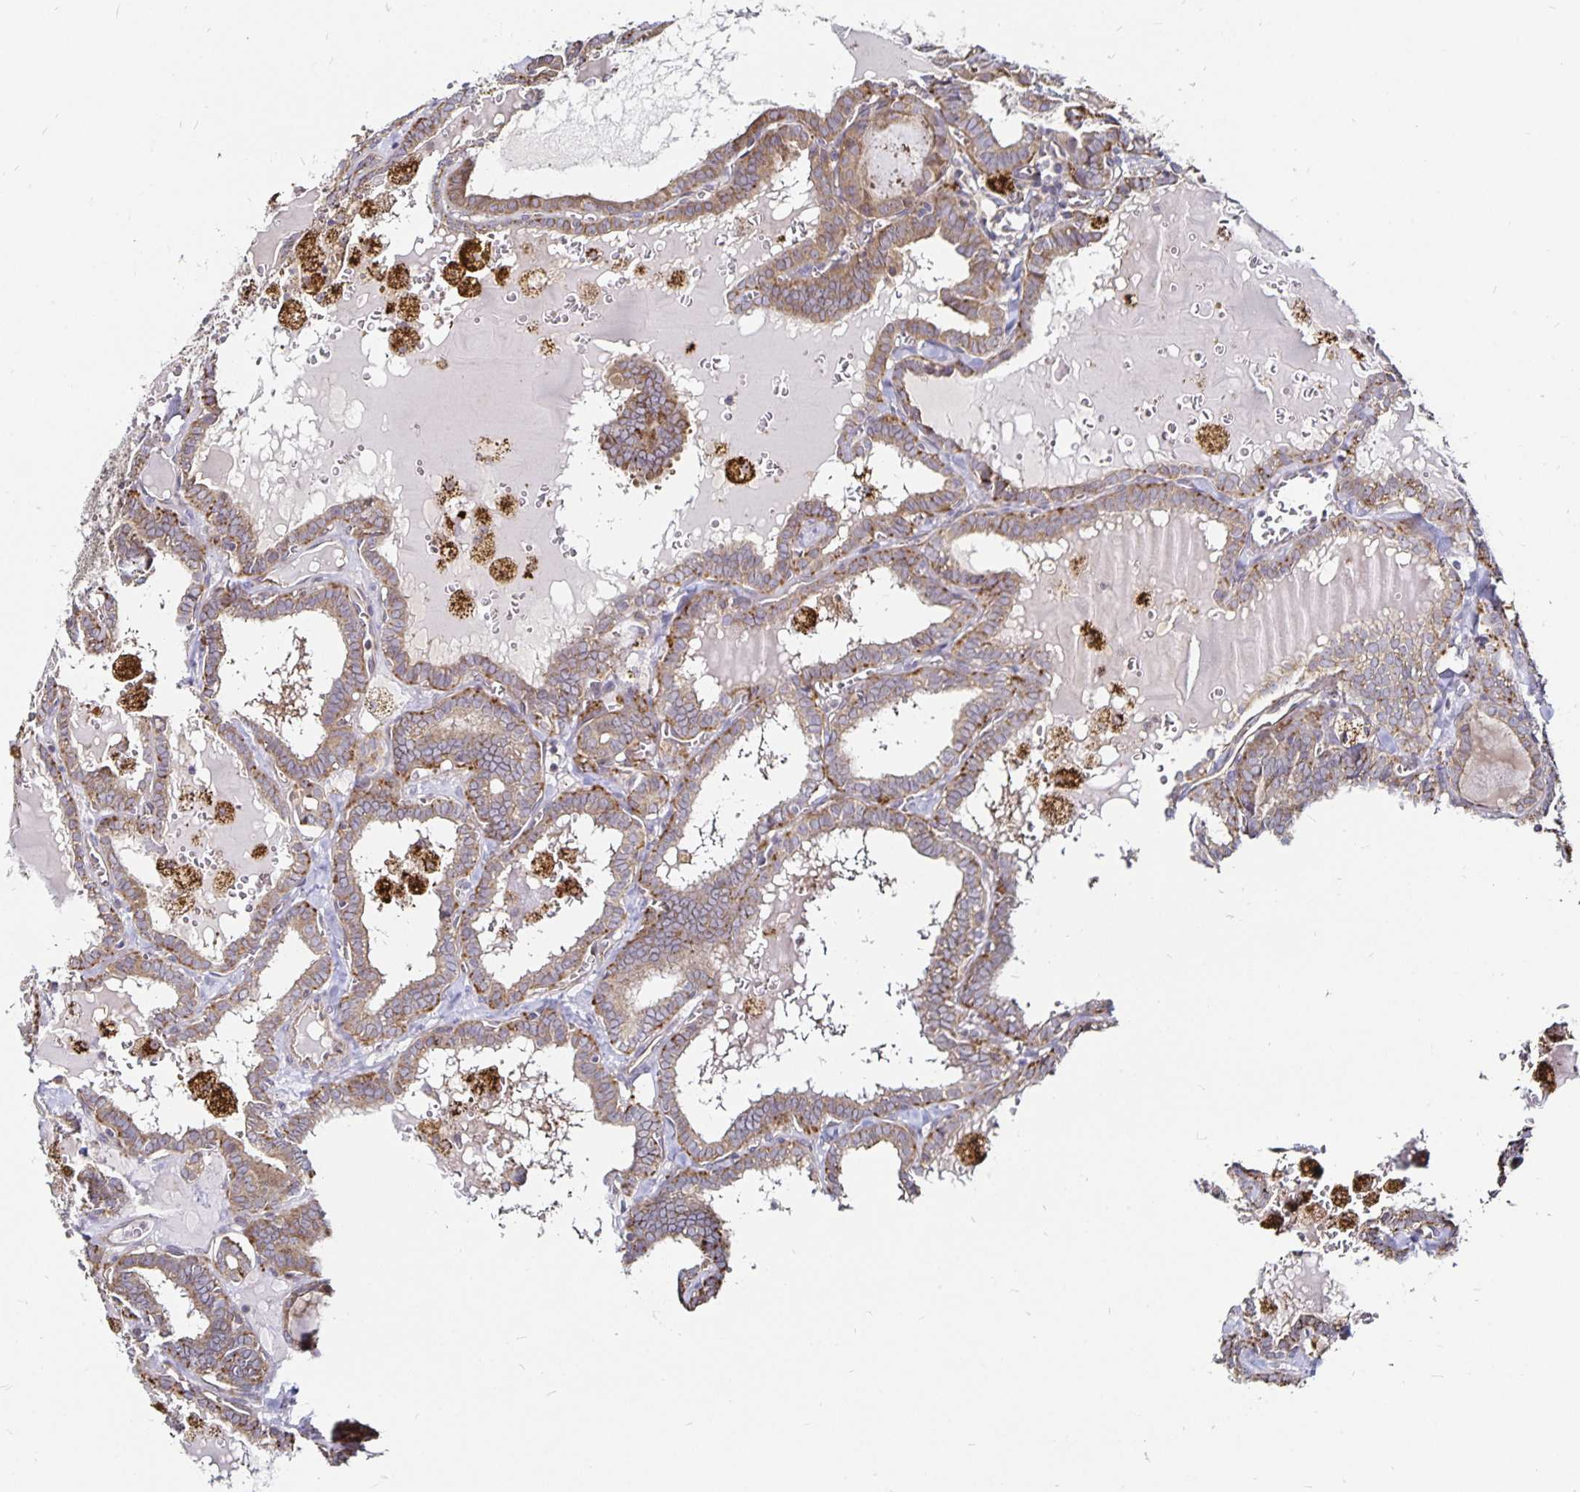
{"staining": {"intensity": "weak", "quantity": "25%-75%", "location": "cytoplasmic/membranous"}, "tissue": "thyroid cancer", "cell_type": "Tumor cells", "image_type": "cancer", "snomed": [{"axis": "morphology", "description": "Papillary adenocarcinoma, NOS"}, {"axis": "topography", "description": "Thyroid gland"}], "caption": "Thyroid cancer stained for a protein (brown) shows weak cytoplasmic/membranous positive staining in about 25%-75% of tumor cells.", "gene": "CYP27A1", "patient": {"sex": "female", "age": 39}}